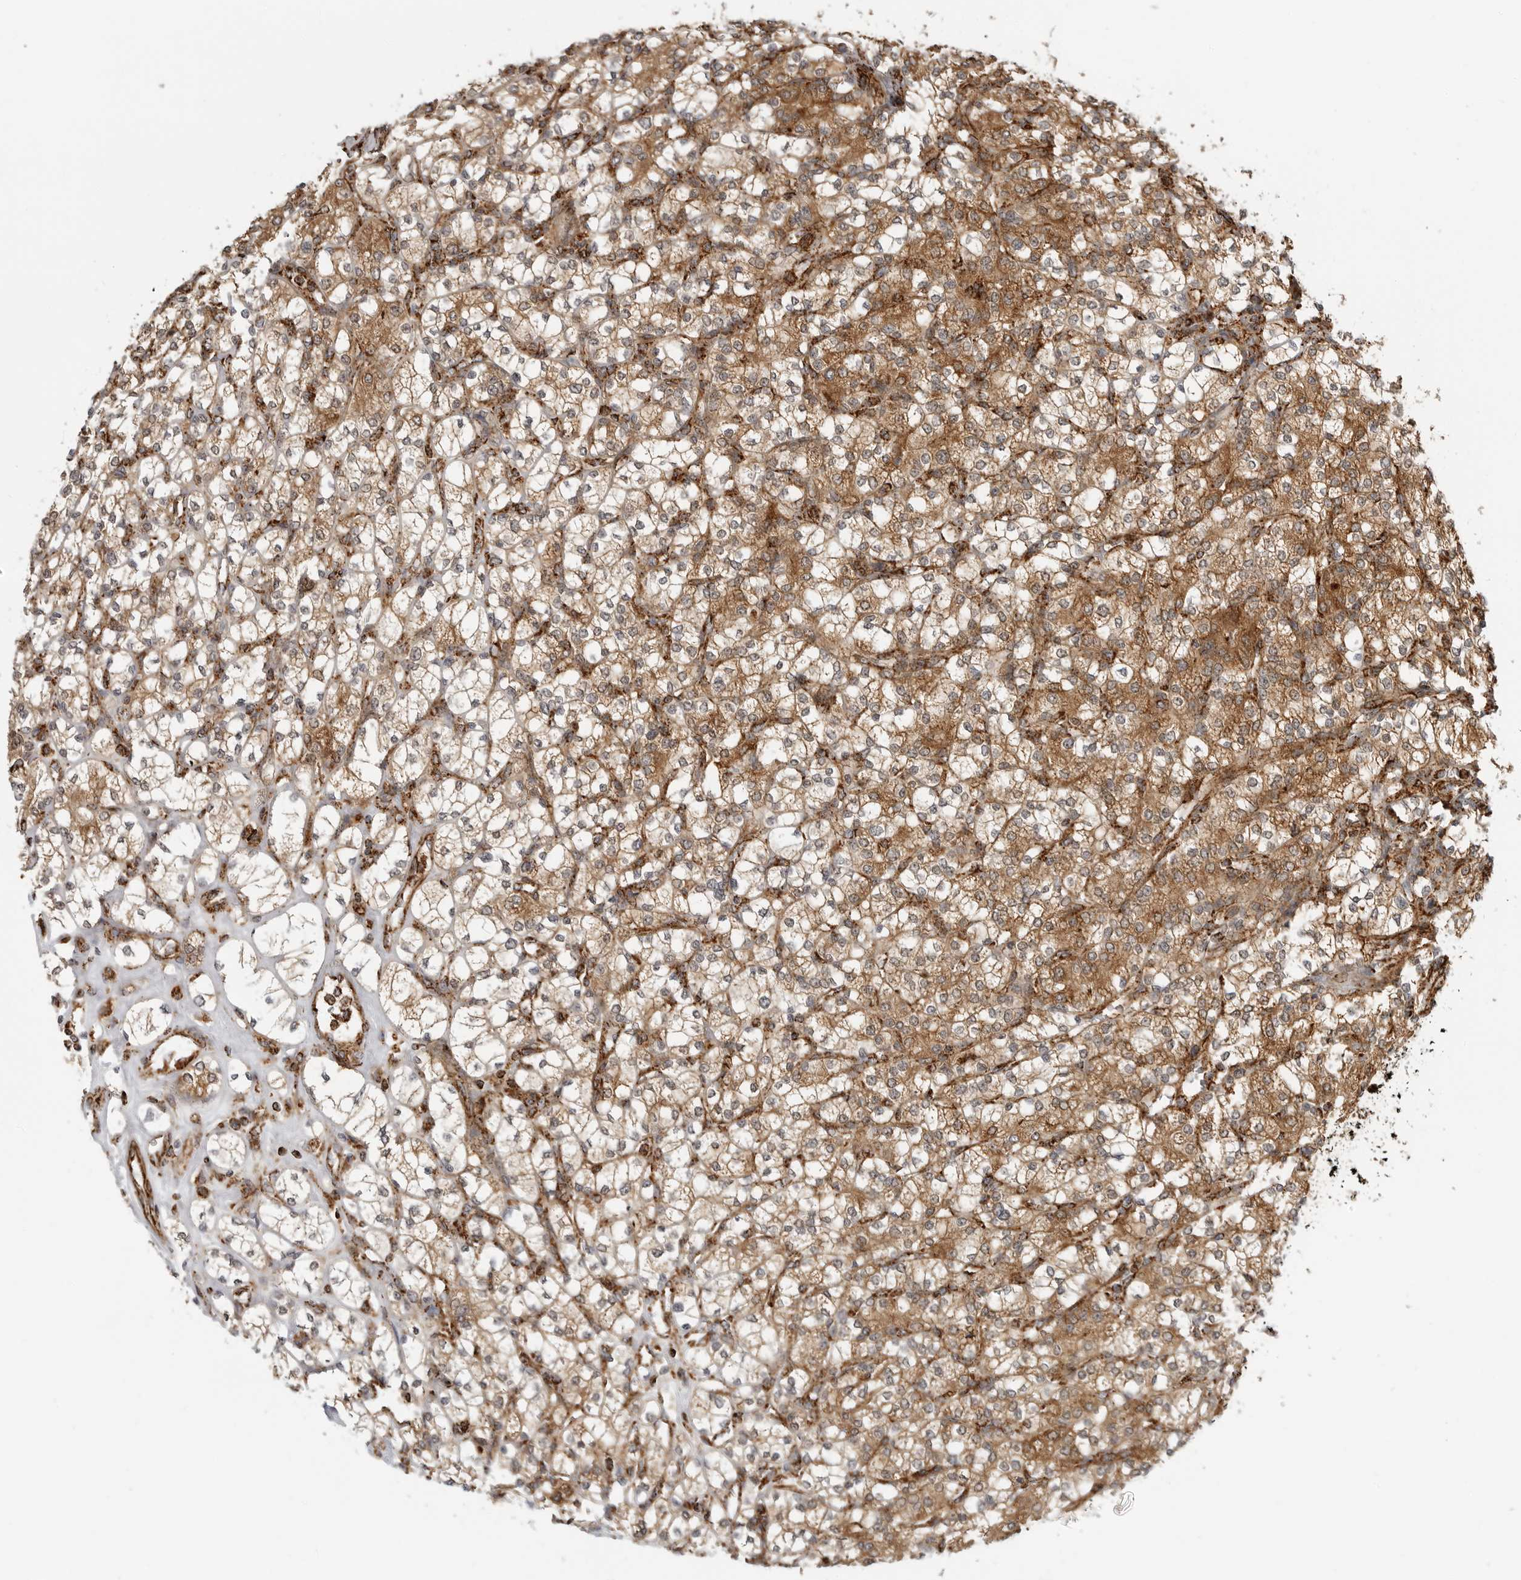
{"staining": {"intensity": "moderate", "quantity": ">75%", "location": "cytoplasmic/membranous"}, "tissue": "renal cancer", "cell_type": "Tumor cells", "image_type": "cancer", "snomed": [{"axis": "morphology", "description": "Adenocarcinoma, NOS"}, {"axis": "topography", "description": "Kidney"}], "caption": "Protein analysis of adenocarcinoma (renal) tissue demonstrates moderate cytoplasmic/membranous positivity in approximately >75% of tumor cells.", "gene": "BMP2K", "patient": {"sex": "male", "age": 77}}